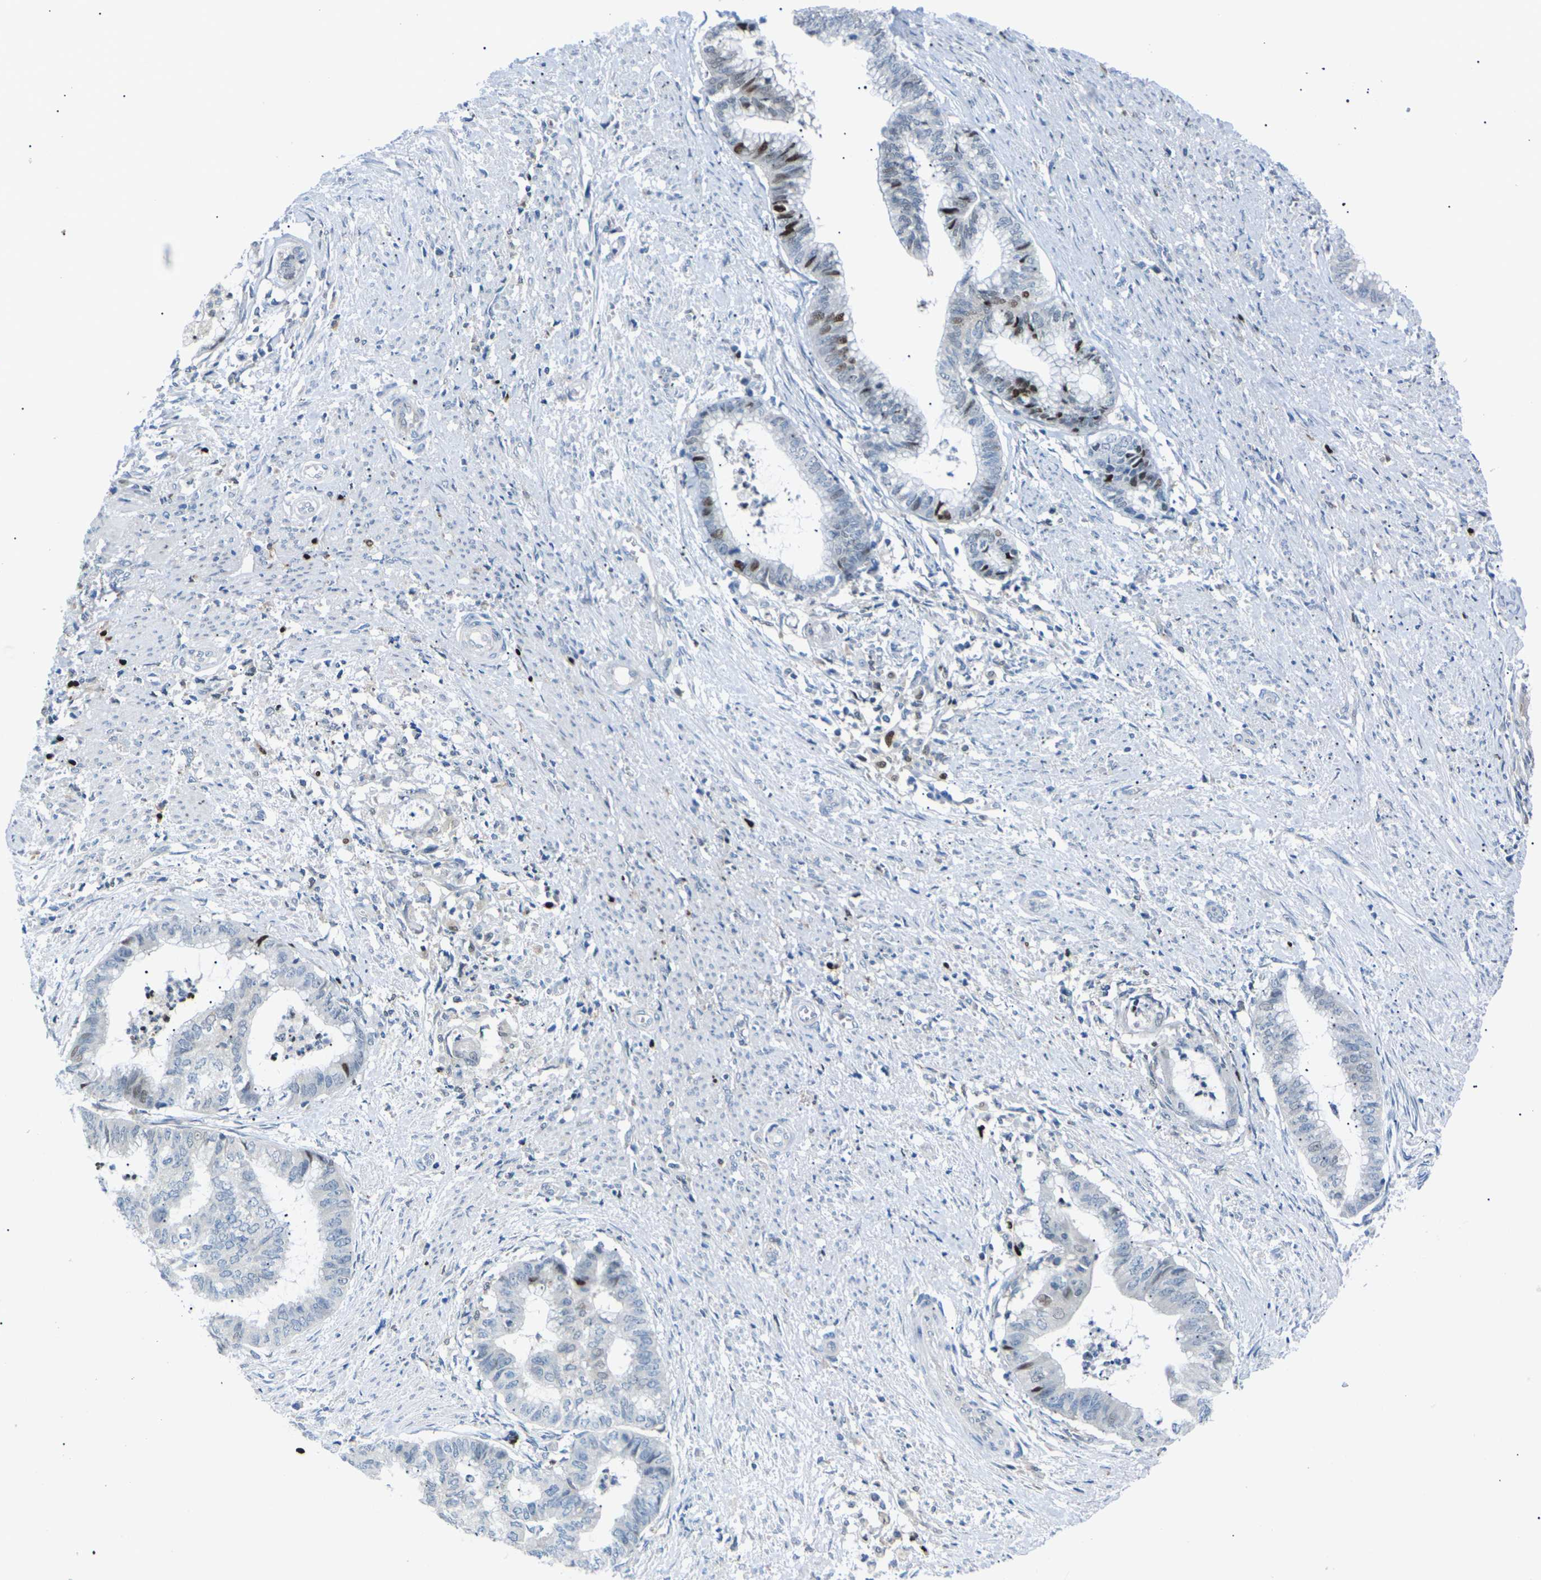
{"staining": {"intensity": "strong", "quantity": "<25%", "location": "nuclear"}, "tissue": "endometrial cancer", "cell_type": "Tumor cells", "image_type": "cancer", "snomed": [{"axis": "morphology", "description": "Necrosis, NOS"}, {"axis": "morphology", "description": "Adenocarcinoma, NOS"}, {"axis": "topography", "description": "Endometrium"}], "caption": "There is medium levels of strong nuclear staining in tumor cells of adenocarcinoma (endometrial), as demonstrated by immunohistochemical staining (brown color).", "gene": "RPS6KA3", "patient": {"sex": "female", "age": 79}}